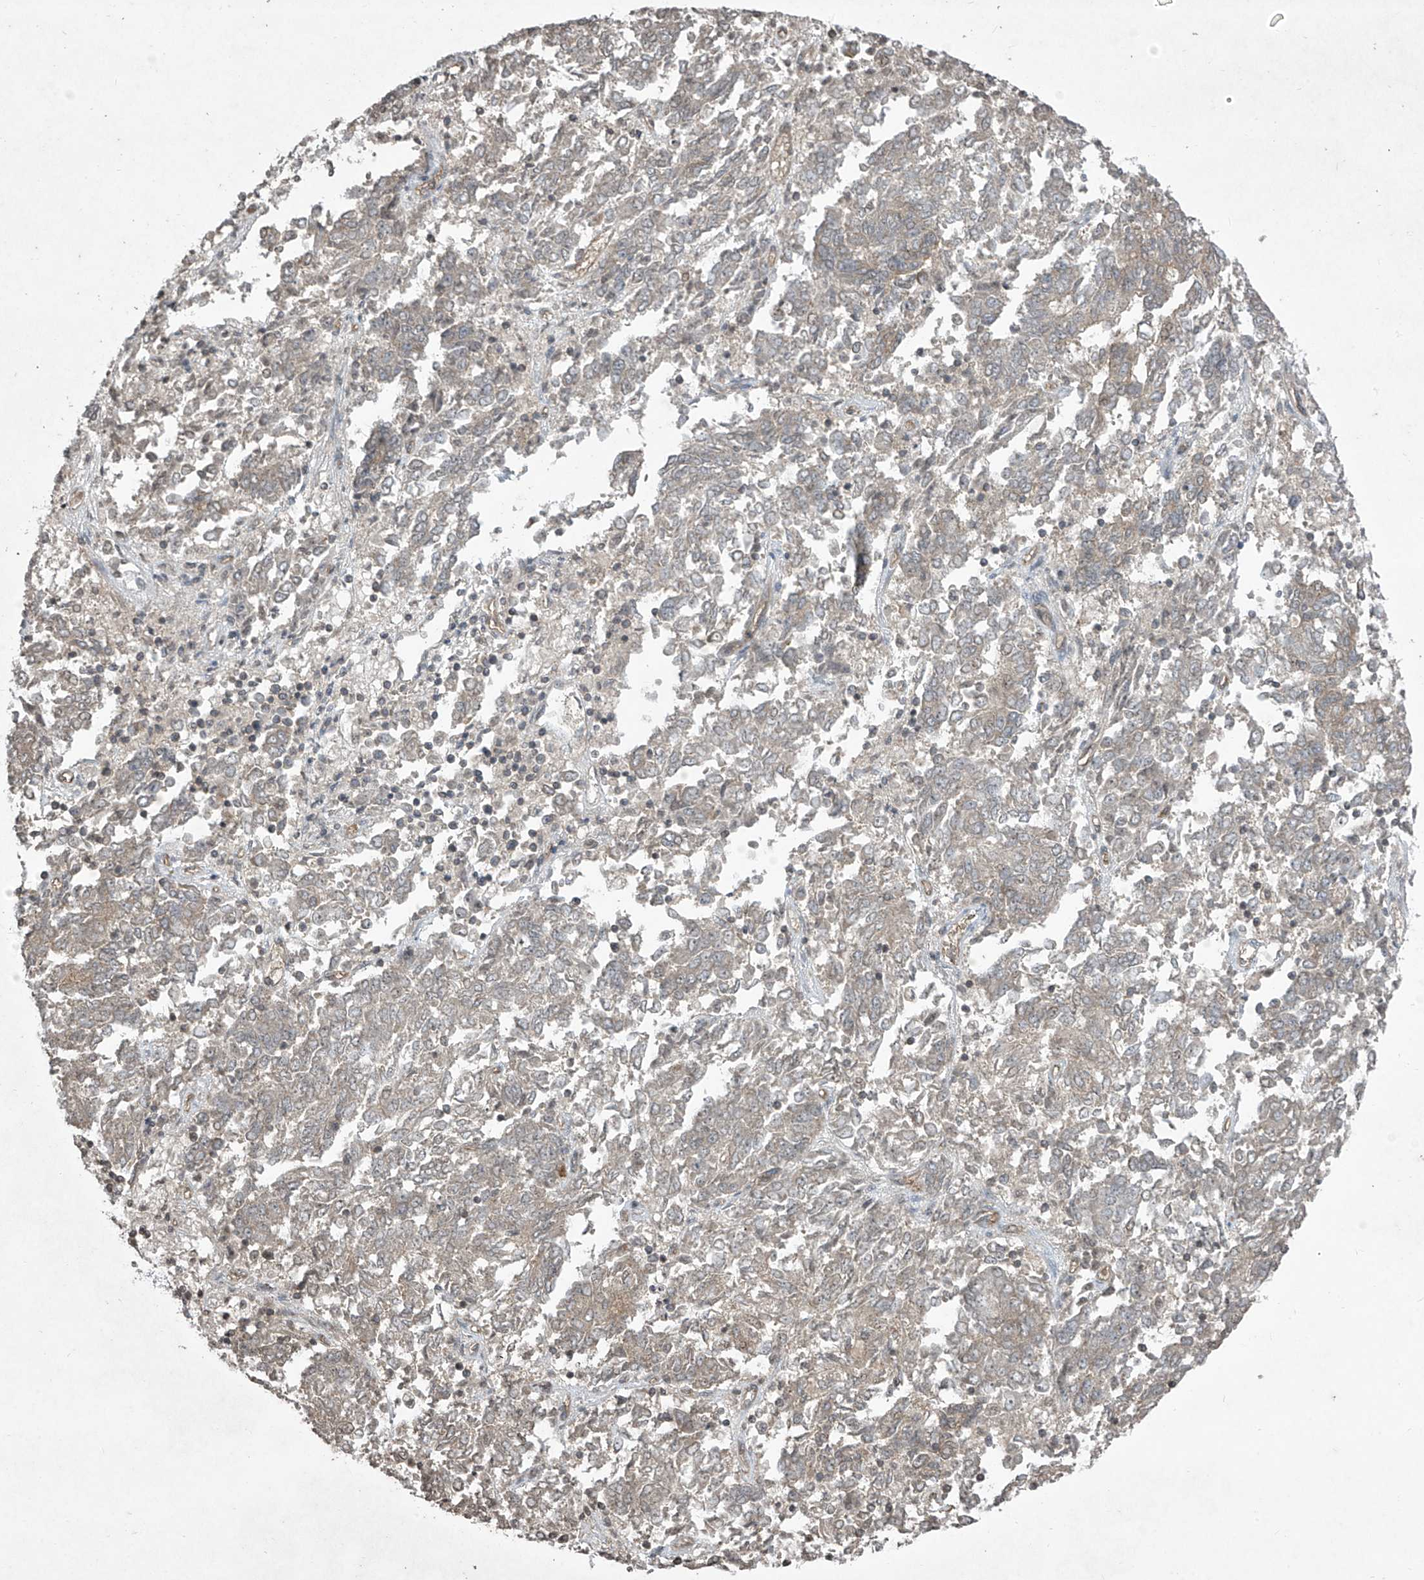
{"staining": {"intensity": "weak", "quantity": "<25%", "location": "cytoplasmic/membranous"}, "tissue": "endometrial cancer", "cell_type": "Tumor cells", "image_type": "cancer", "snomed": [{"axis": "morphology", "description": "Adenocarcinoma, NOS"}, {"axis": "topography", "description": "Endometrium"}], "caption": "A high-resolution image shows IHC staining of endometrial cancer, which shows no significant positivity in tumor cells.", "gene": "MATN2", "patient": {"sex": "female", "age": 80}}